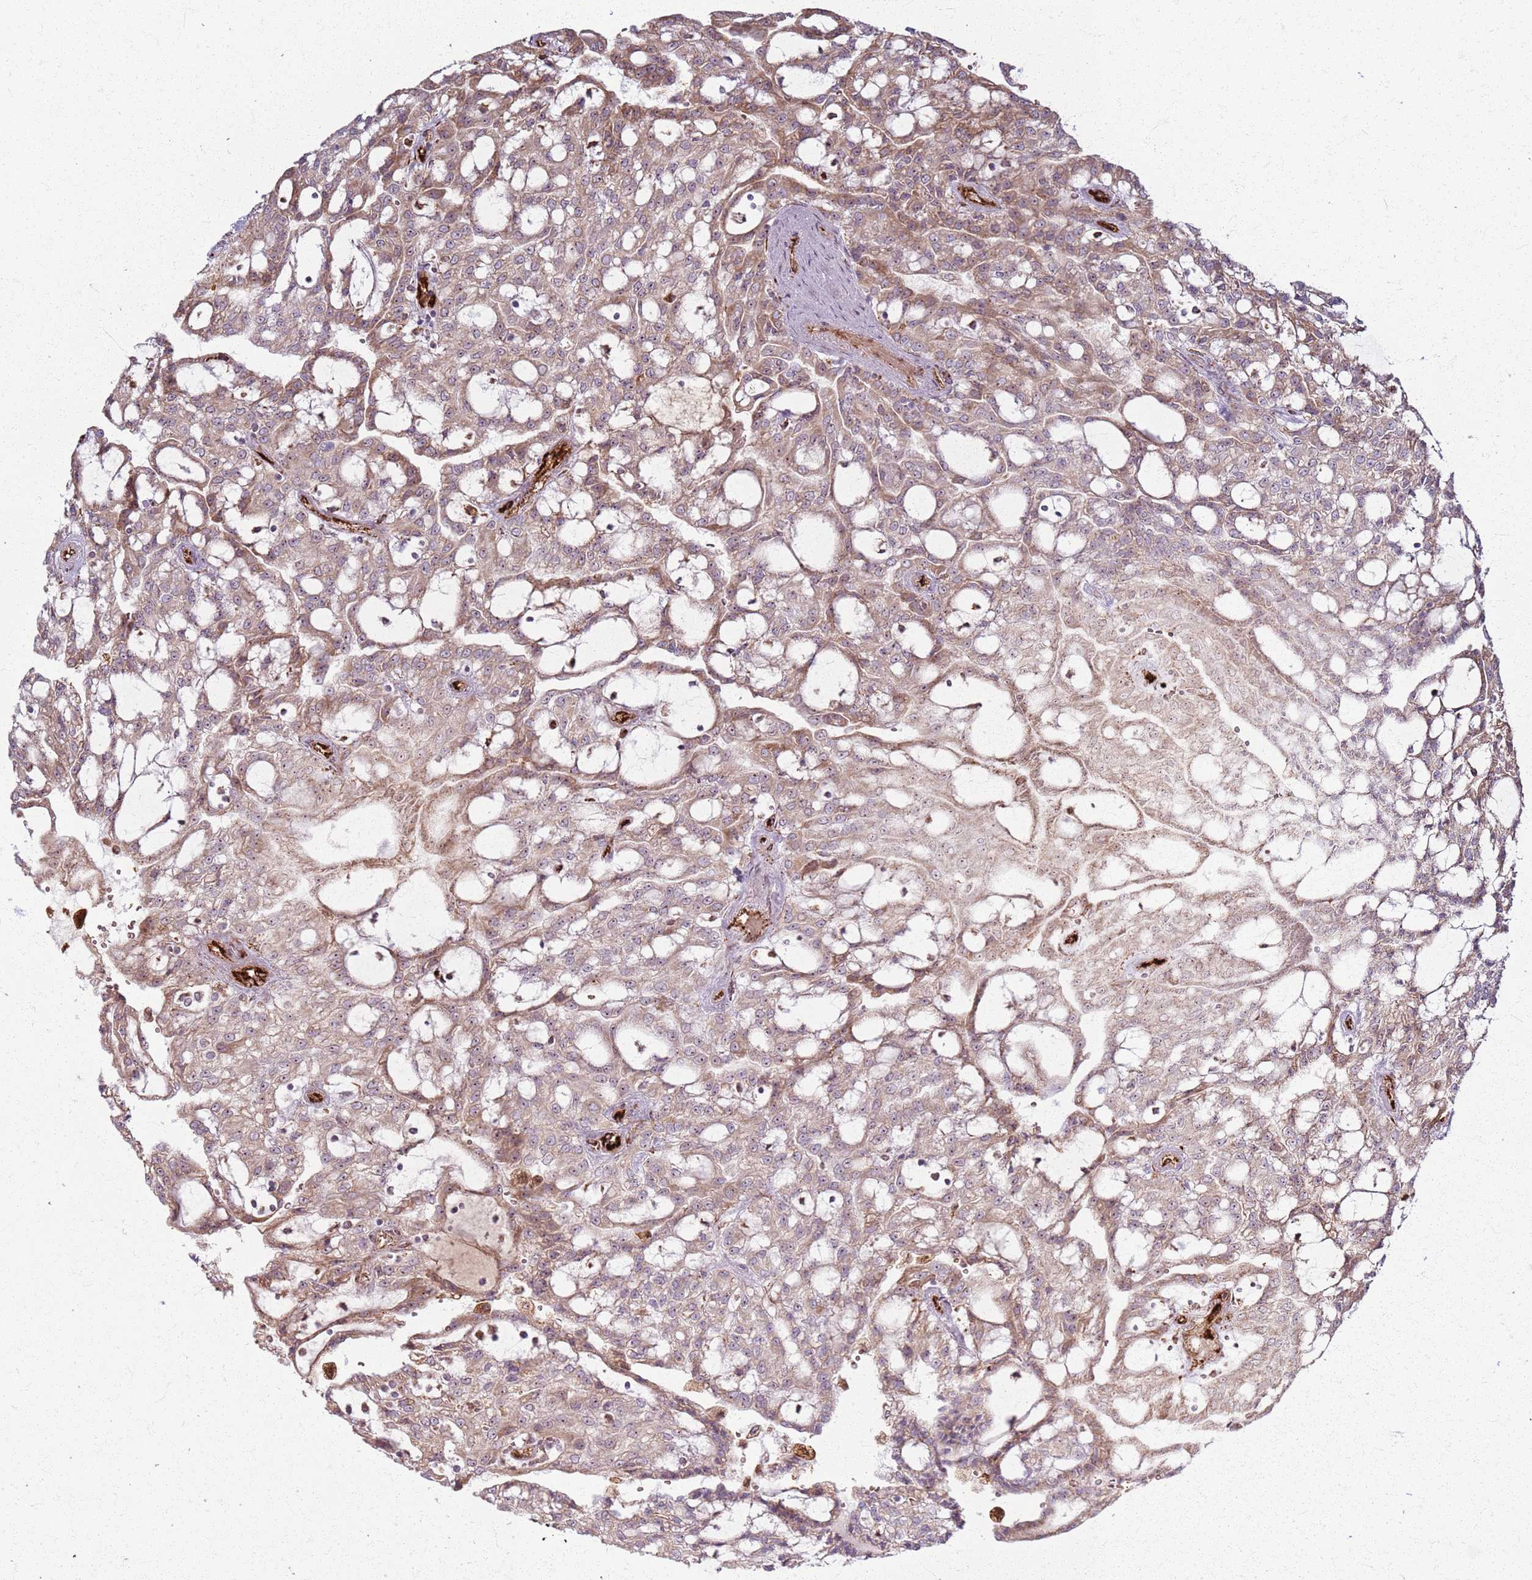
{"staining": {"intensity": "moderate", "quantity": ">75%", "location": "cytoplasmic/membranous"}, "tissue": "renal cancer", "cell_type": "Tumor cells", "image_type": "cancer", "snomed": [{"axis": "morphology", "description": "Adenocarcinoma, NOS"}, {"axis": "topography", "description": "Kidney"}], "caption": "An image showing moderate cytoplasmic/membranous expression in approximately >75% of tumor cells in renal adenocarcinoma, as visualized by brown immunohistochemical staining.", "gene": "KRI1", "patient": {"sex": "male", "age": 63}}